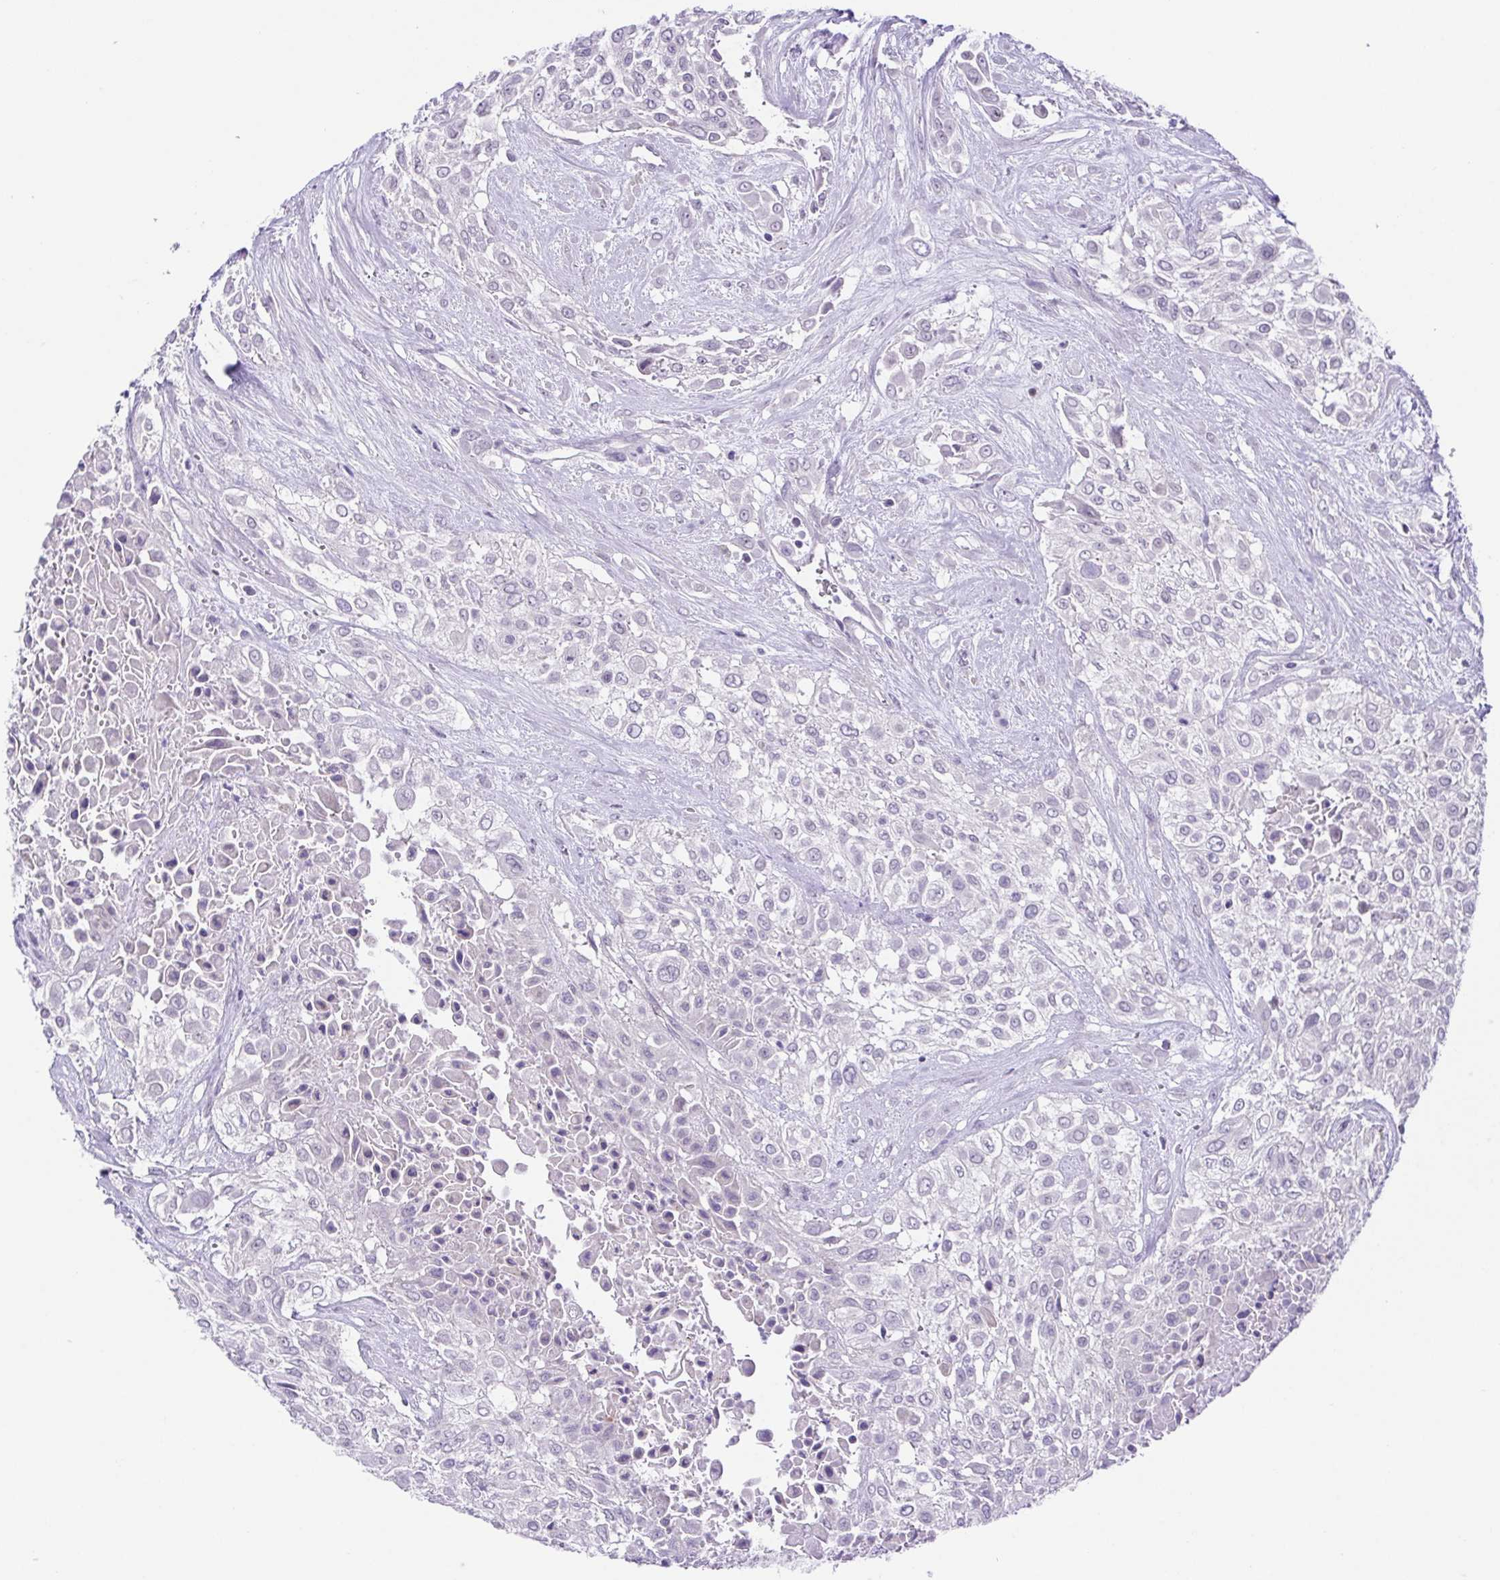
{"staining": {"intensity": "negative", "quantity": "none", "location": "none"}, "tissue": "urothelial cancer", "cell_type": "Tumor cells", "image_type": "cancer", "snomed": [{"axis": "morphology", "description": "Urothelial carcinoma, High grade"}, {"axis": "topography", "description": "Urinary bladder"}], "caption": "This is a photomicrograph of IHC staining of high-grade urothelial carcinoma, which shows no staining in tumor cells. The staining was performed using DAB (3,3'-diaminobenzidine) to visualize the protein expression in brown, while the nuclei were stained in blue with hematoxylin (Magnification: 20x).", "gene": "UBE2Q1", "patient": {"sex": "male", "age": 57}}